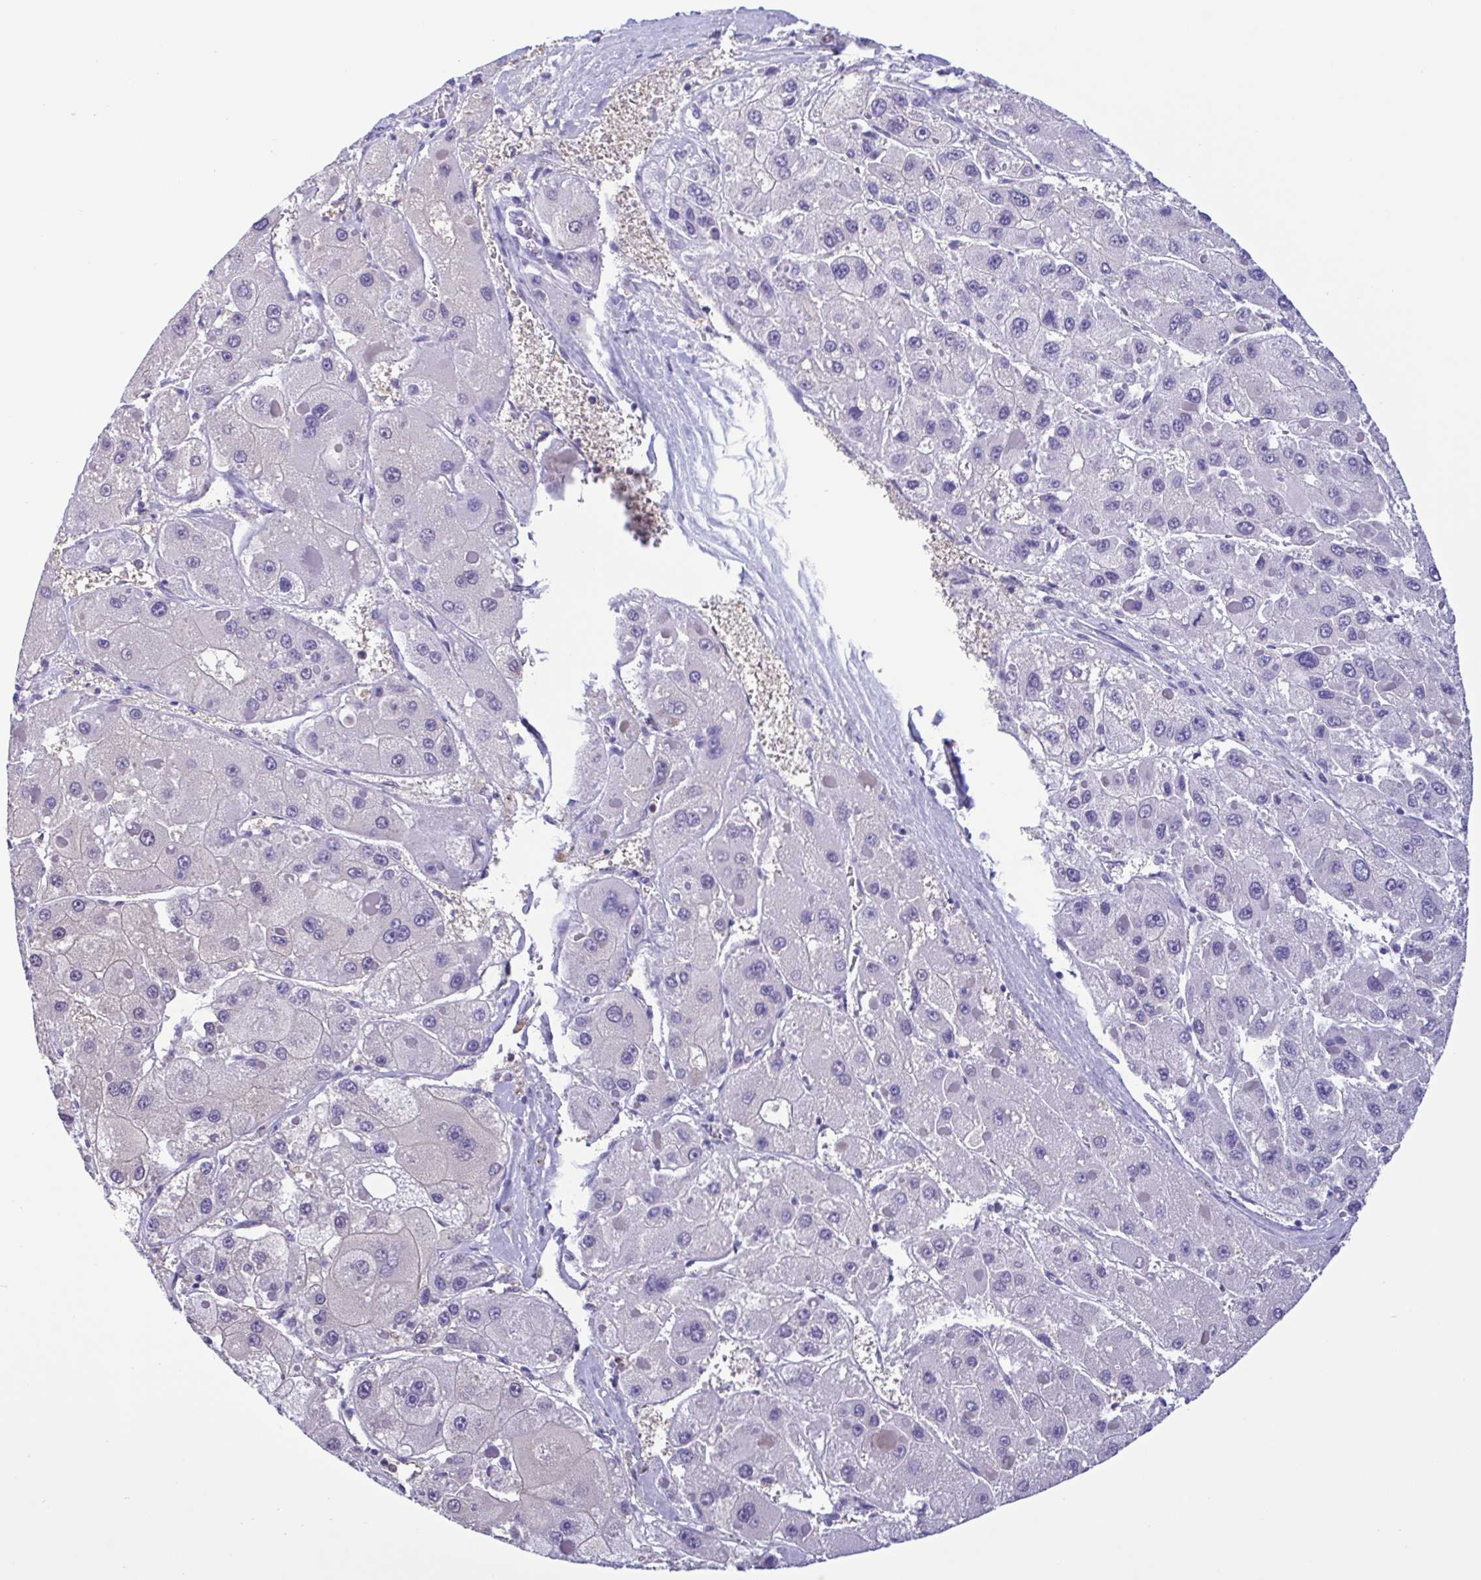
{"staining": {"intensity": "negative", "quantity": "none", "location": "none"}, "tissue": "liver cancer", "cell_type": "Tumor cells", "image_type": "cancer", "snomed": [{"axis": "morphology", "description": "Carcinoma, Hepatocellular, NOS"}, {"axis": "topography", "description": "Liver"}], "caption": "Tumor cells show no significant protein expression in liver cancer.", "gene": "LDHC", "patient": {"sex": "female", "age": 73}}